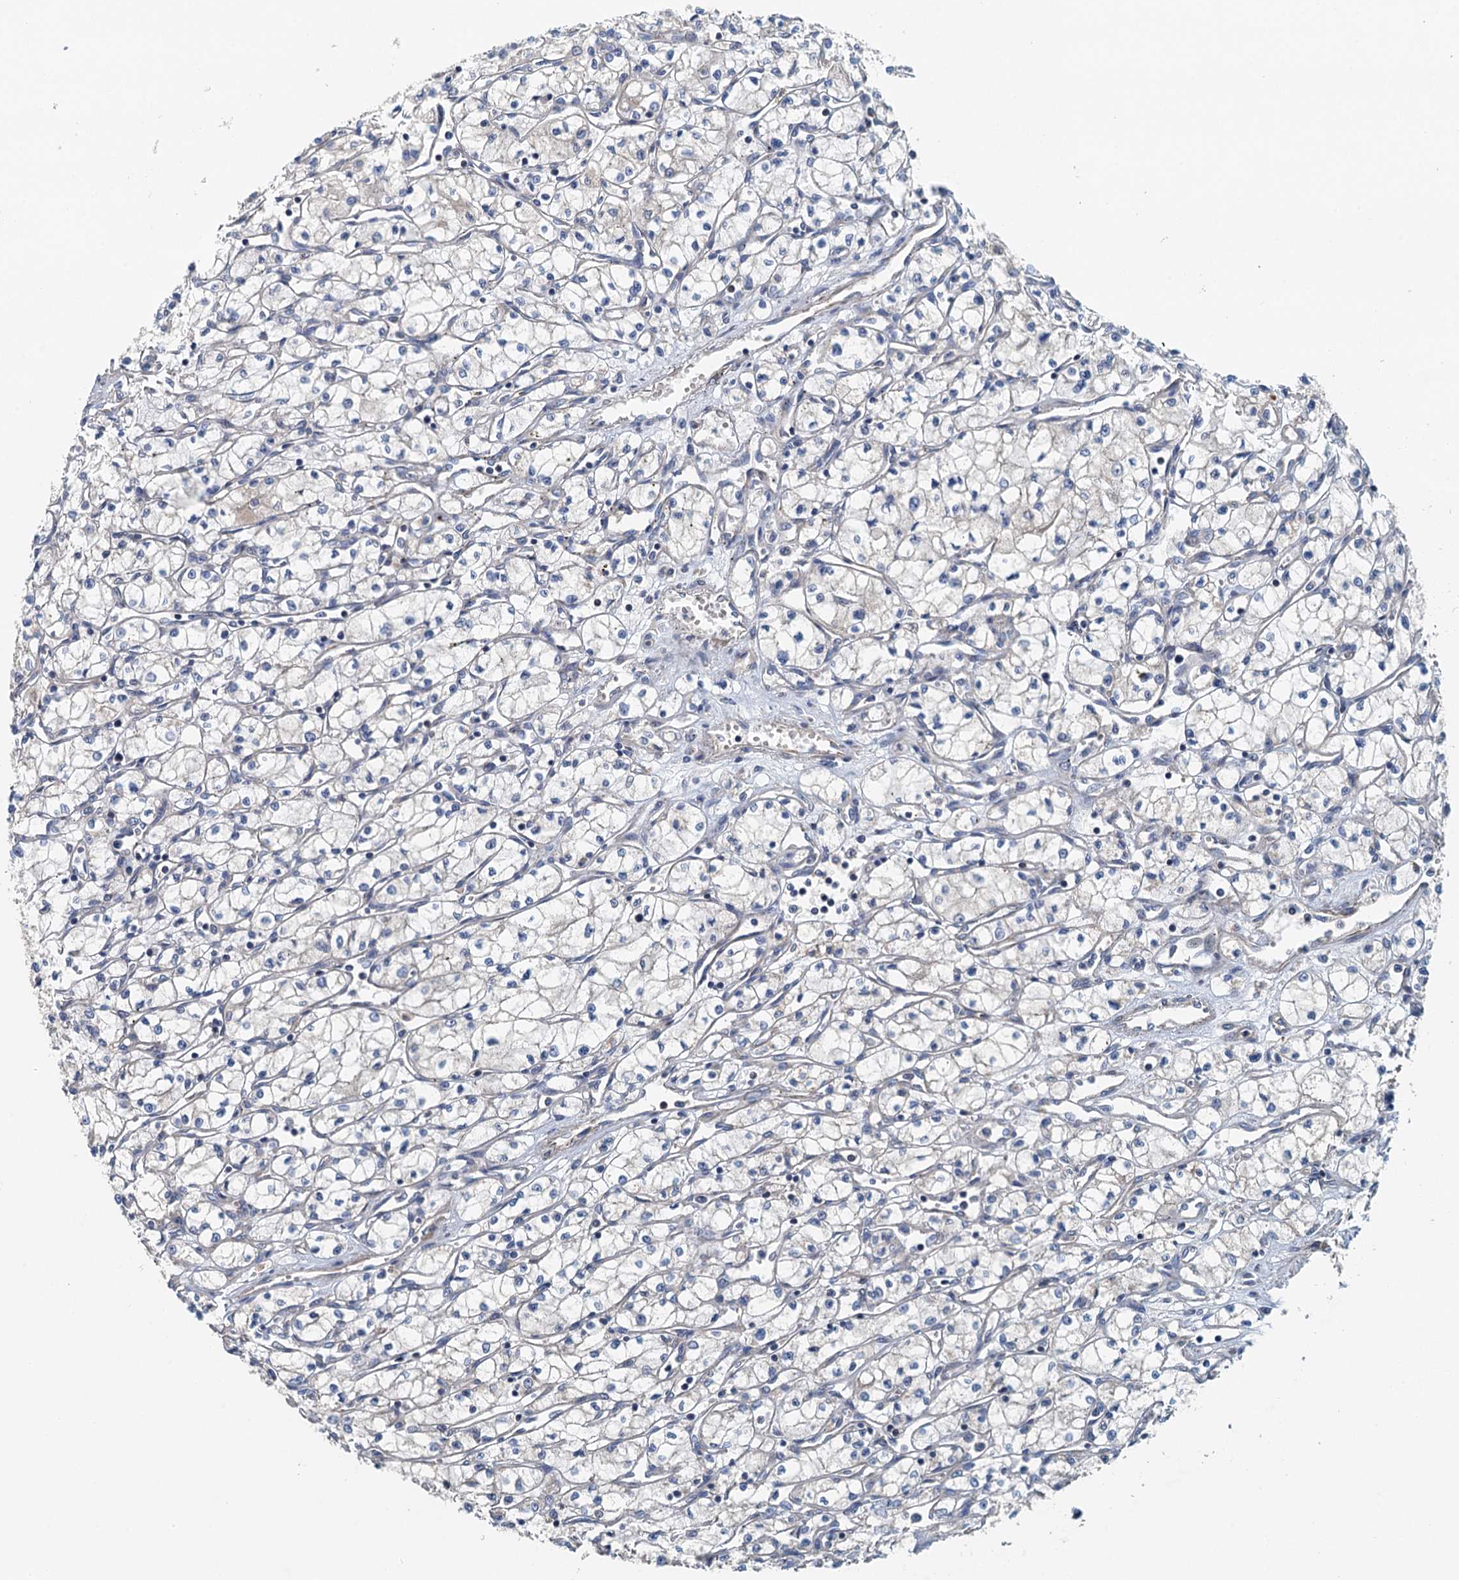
{"staining": {"intensity": "negative", "quantity": "none", "location": "none"}, "tissue": "renal cancer", "cell_type": "Tumor cells", "image_type": "cancer", "snomed": [{"axis": "morphology", "description": "Adenocarcinoma, NOS"}, {"axis": "topography", "description": "Kidney"}], "caption": "An immunohistochemistry (IHC) photomicrograph of renal adenocarcinoma is shown. There is no staining in tumor cells of renal adenocarcinoma.", "gene": "PPP1R14D", "patient": {"sex": "male", "age": 59}}